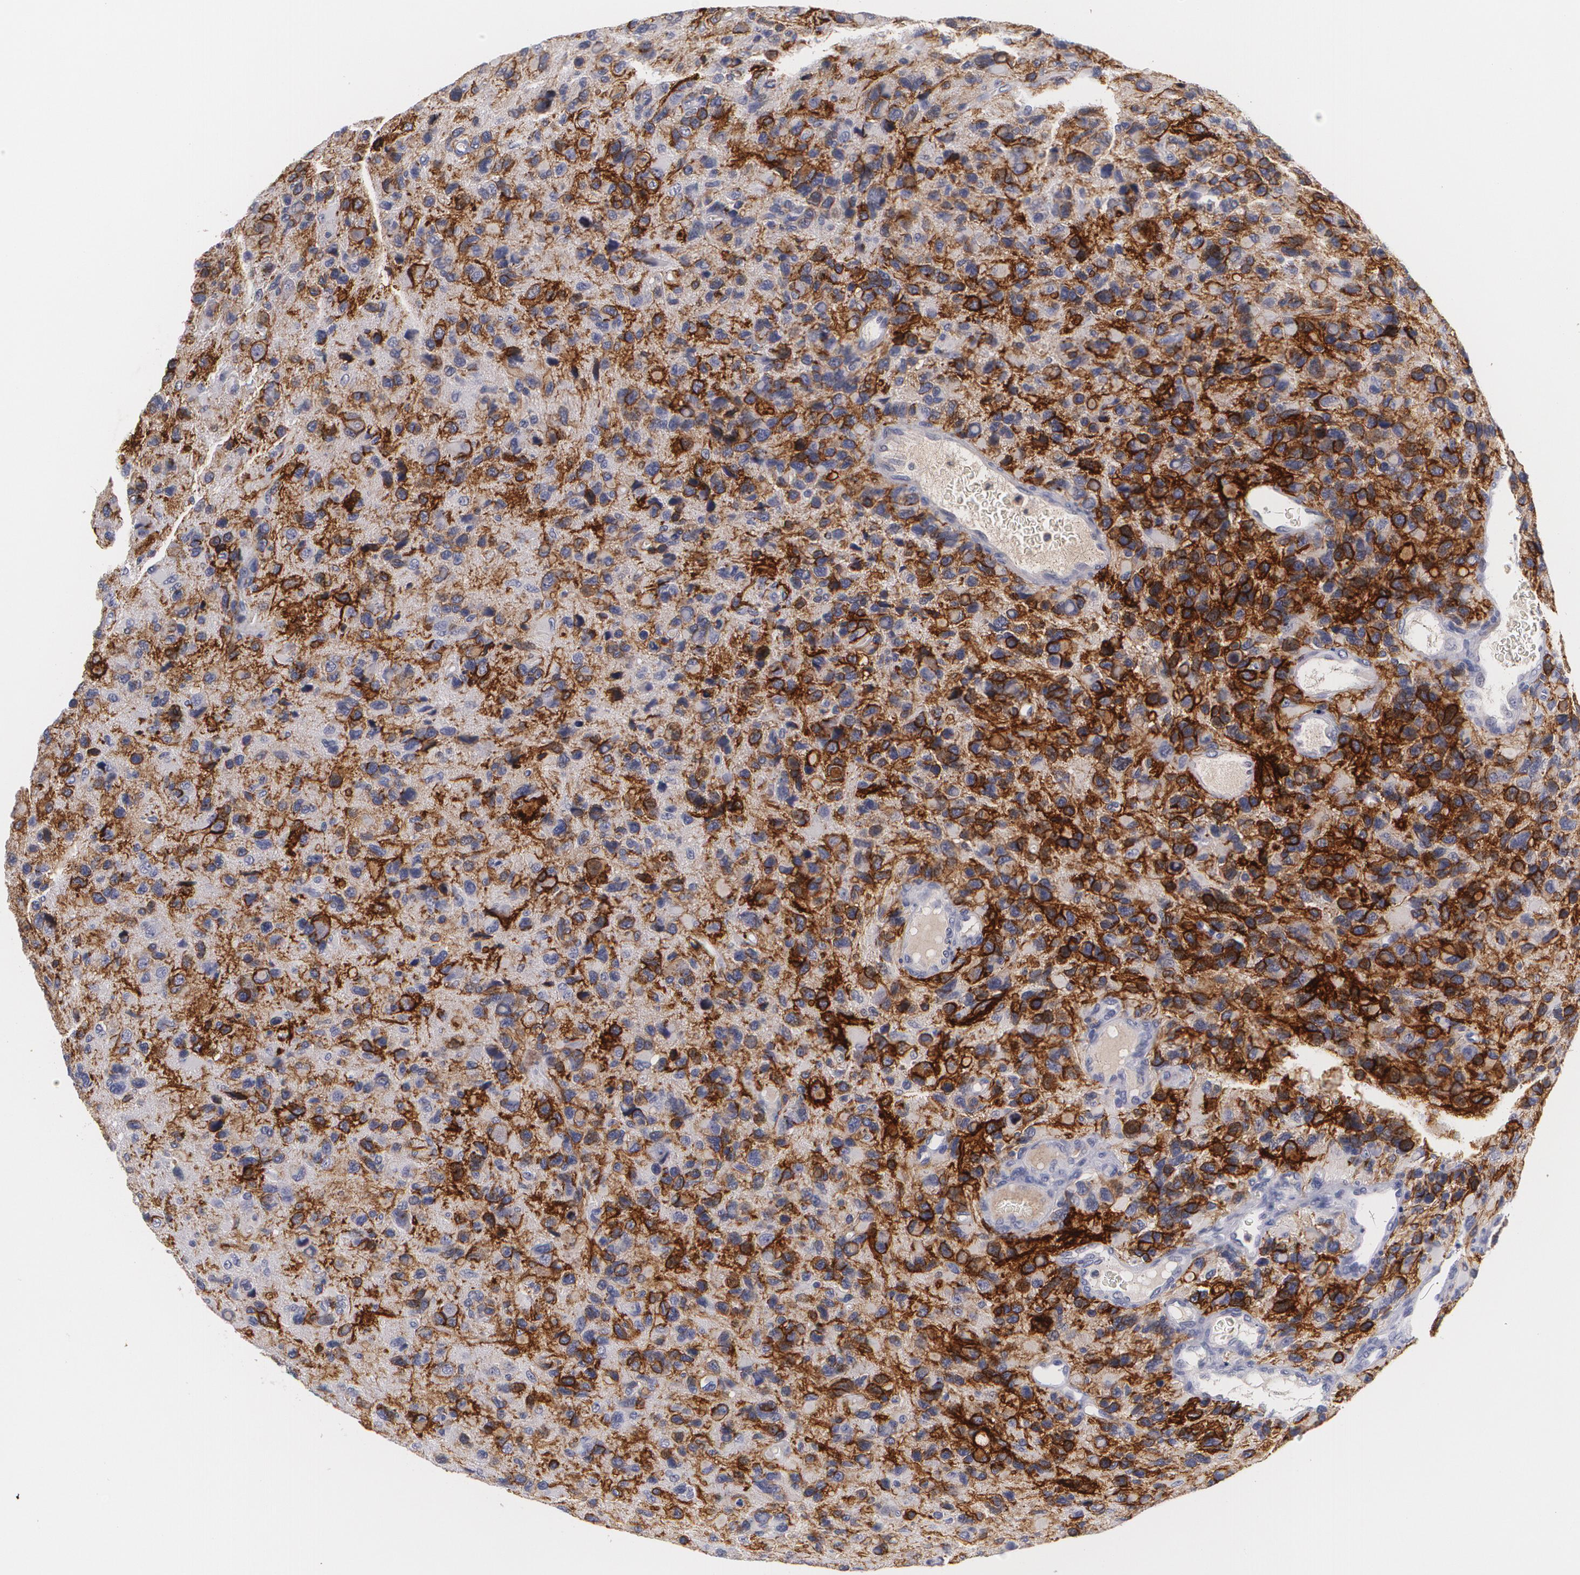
{"staining": {"intensity": "strong", "quantity": ">75%", "location": "cytoplasmic/membranous"}, "tissue": "glioma", "cell_type": "Tumor cells", "image_type": "cancer", "snomed": [{"axis": "morphology", "description": "Glioma, malignant, High grade"}, {"axis": "topography", "description": "Brain"}], "caption": "Glioma stained with DAB (3,3'-diaminobenzidine) IHC demonstrates high levels of strong cytoplasmic/membranous expression in about >75% of tumor cells.", "gene": "NGFR", "patient": {"sex": "male", "age": 77}}